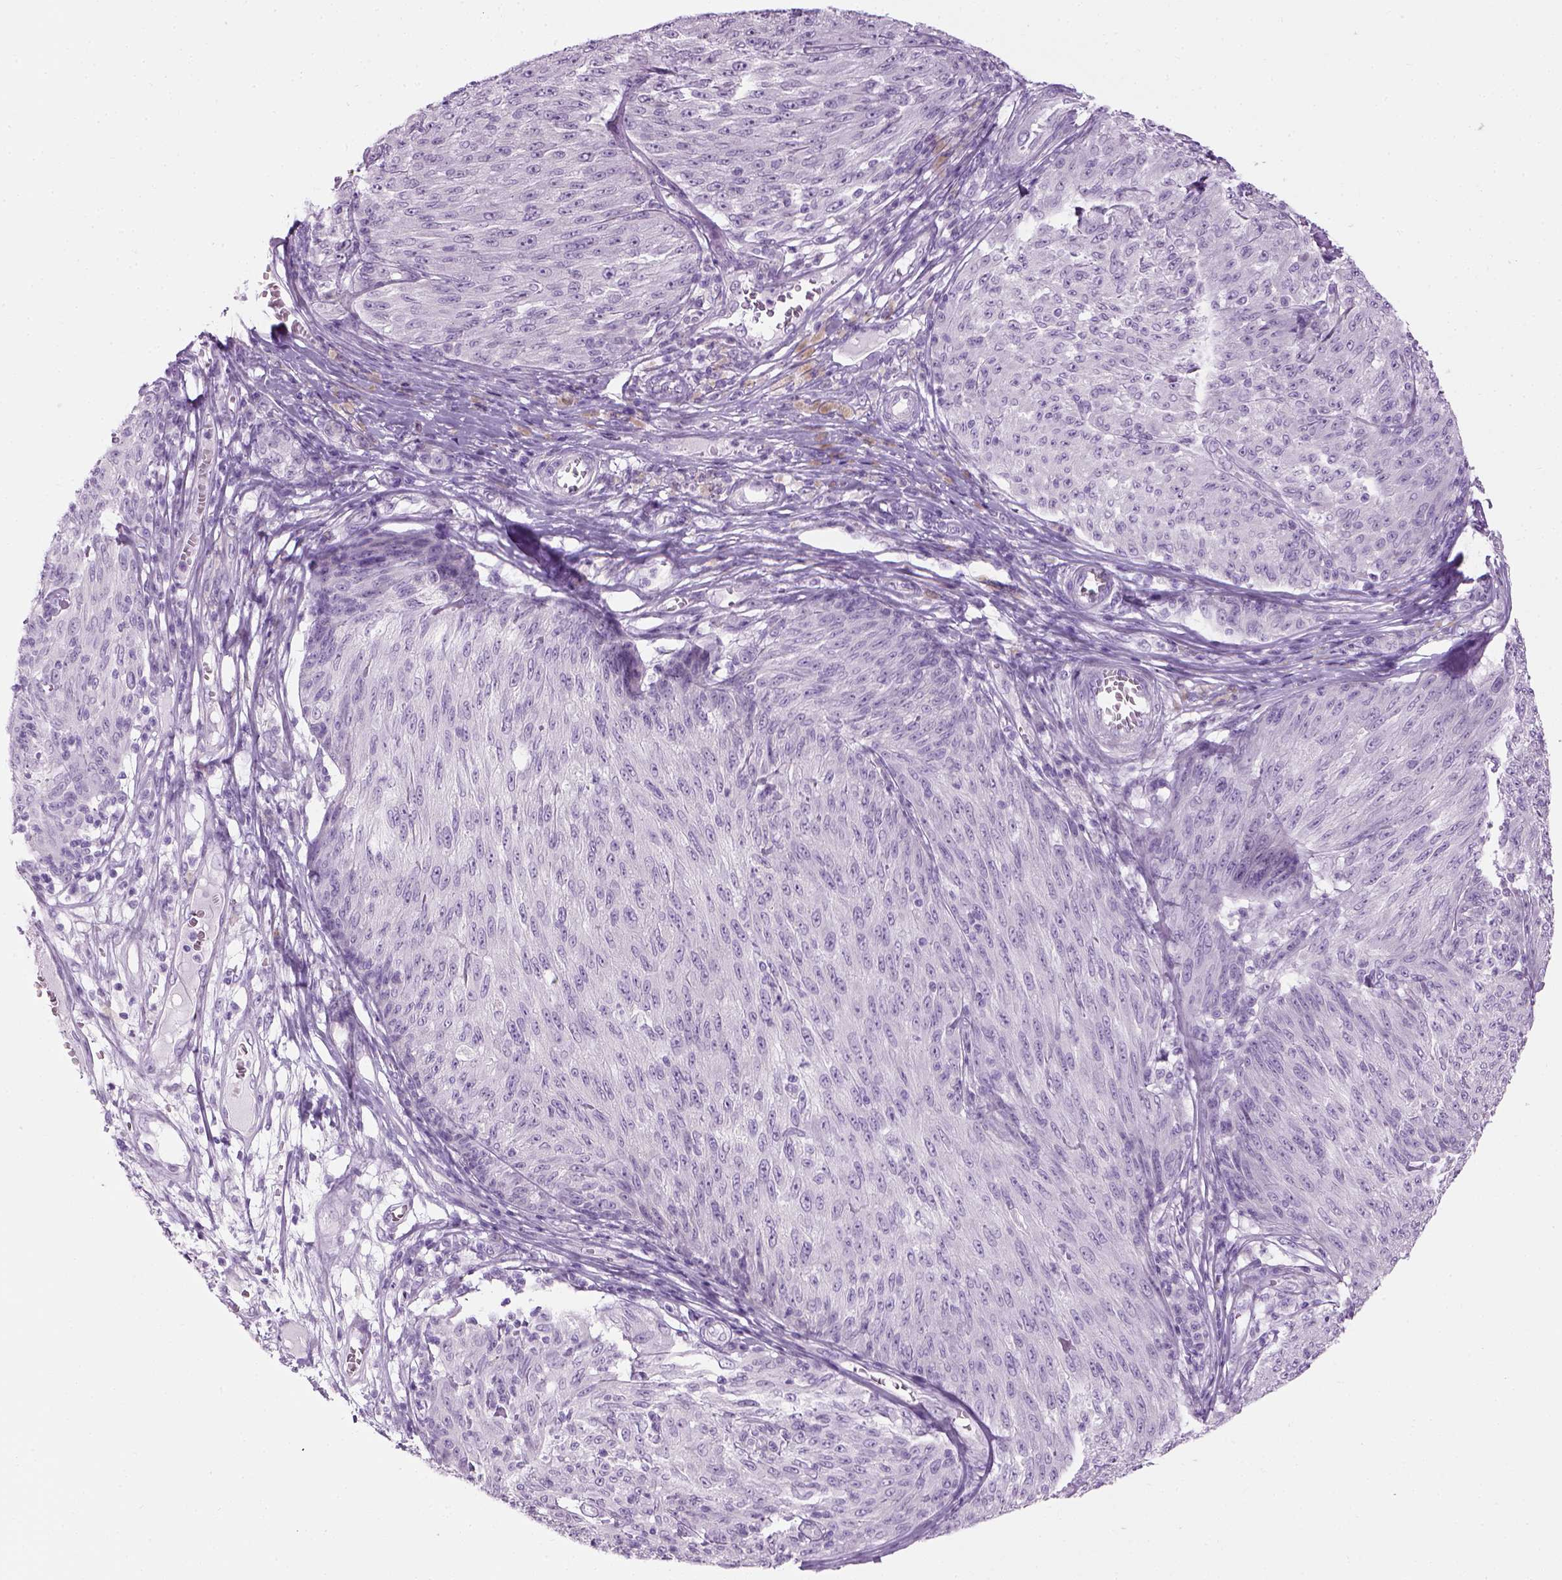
{"staining": {"intensity": "negative", "quantity": "none", "location": "none"}, "tissue": "melanoma", "cell_type": "Tumor cells", "image_type": "cancer", "snomed": [{"axis": "morphology", "description": "Malignant melanoma, NOS"}, {"axis": "topography", "description": "Skin"}], "caption": "This is an IHC micrograph of melanoma. There is no expression in tumor cells.", "gene": "CIBAR2", "patient": {"sex": "male", "age": 85}}